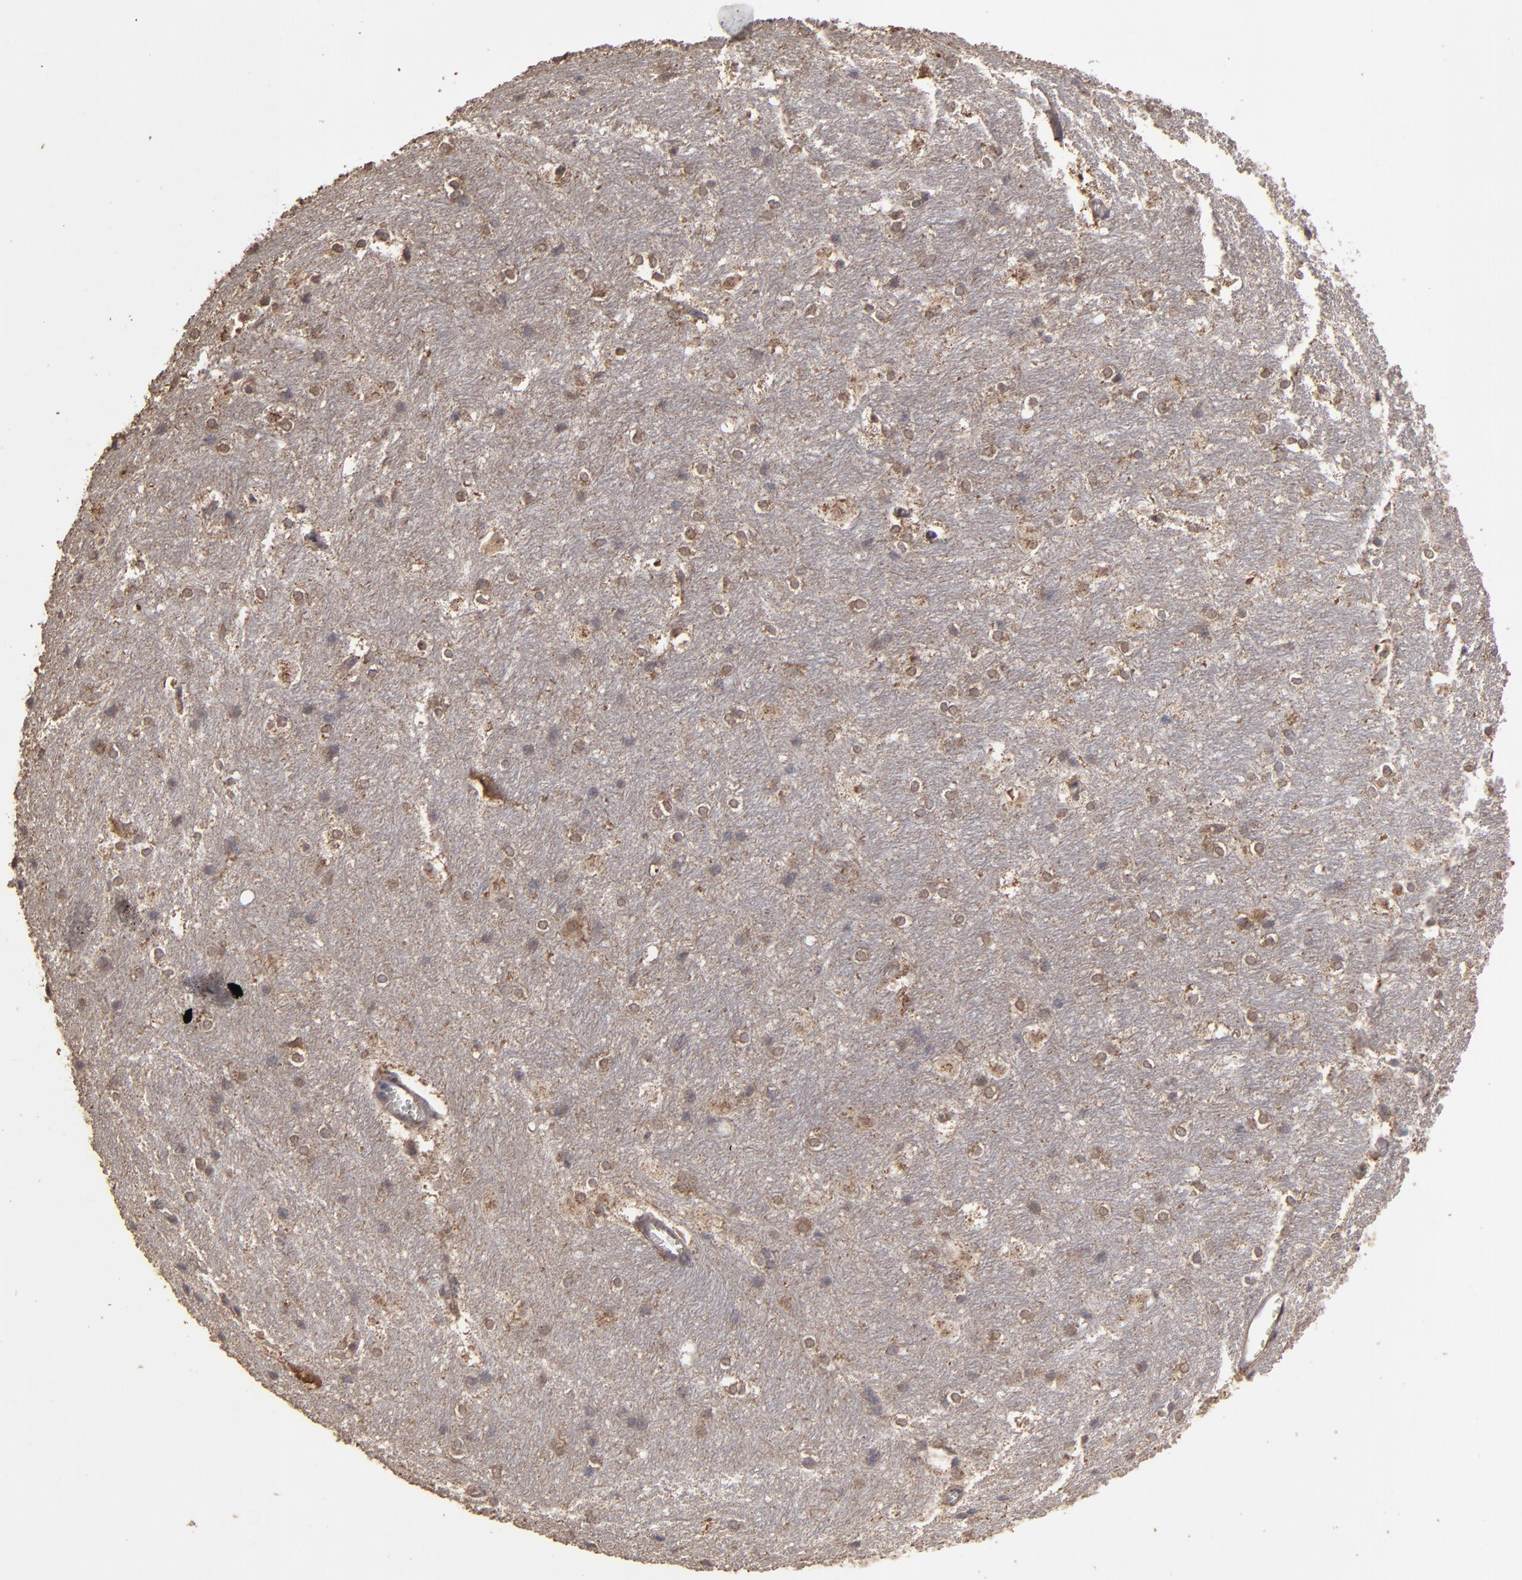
{"staining": {"intensity": "negative", "quantity": "none", "location": "none"}, "tissue": "hippocampus", "cell_type": "Glial cells", "image_type": "normal", "snomed": [{"axis": "morphology", "description": "Normal tissue, NOS"}, {"axis": "topography", "description": "Hippocampus"}], "caption": "Glial cells show no significant expression in normal hippocampus.", "gene": "MMP2", "patient": {"sex": "female", "age": 19}}